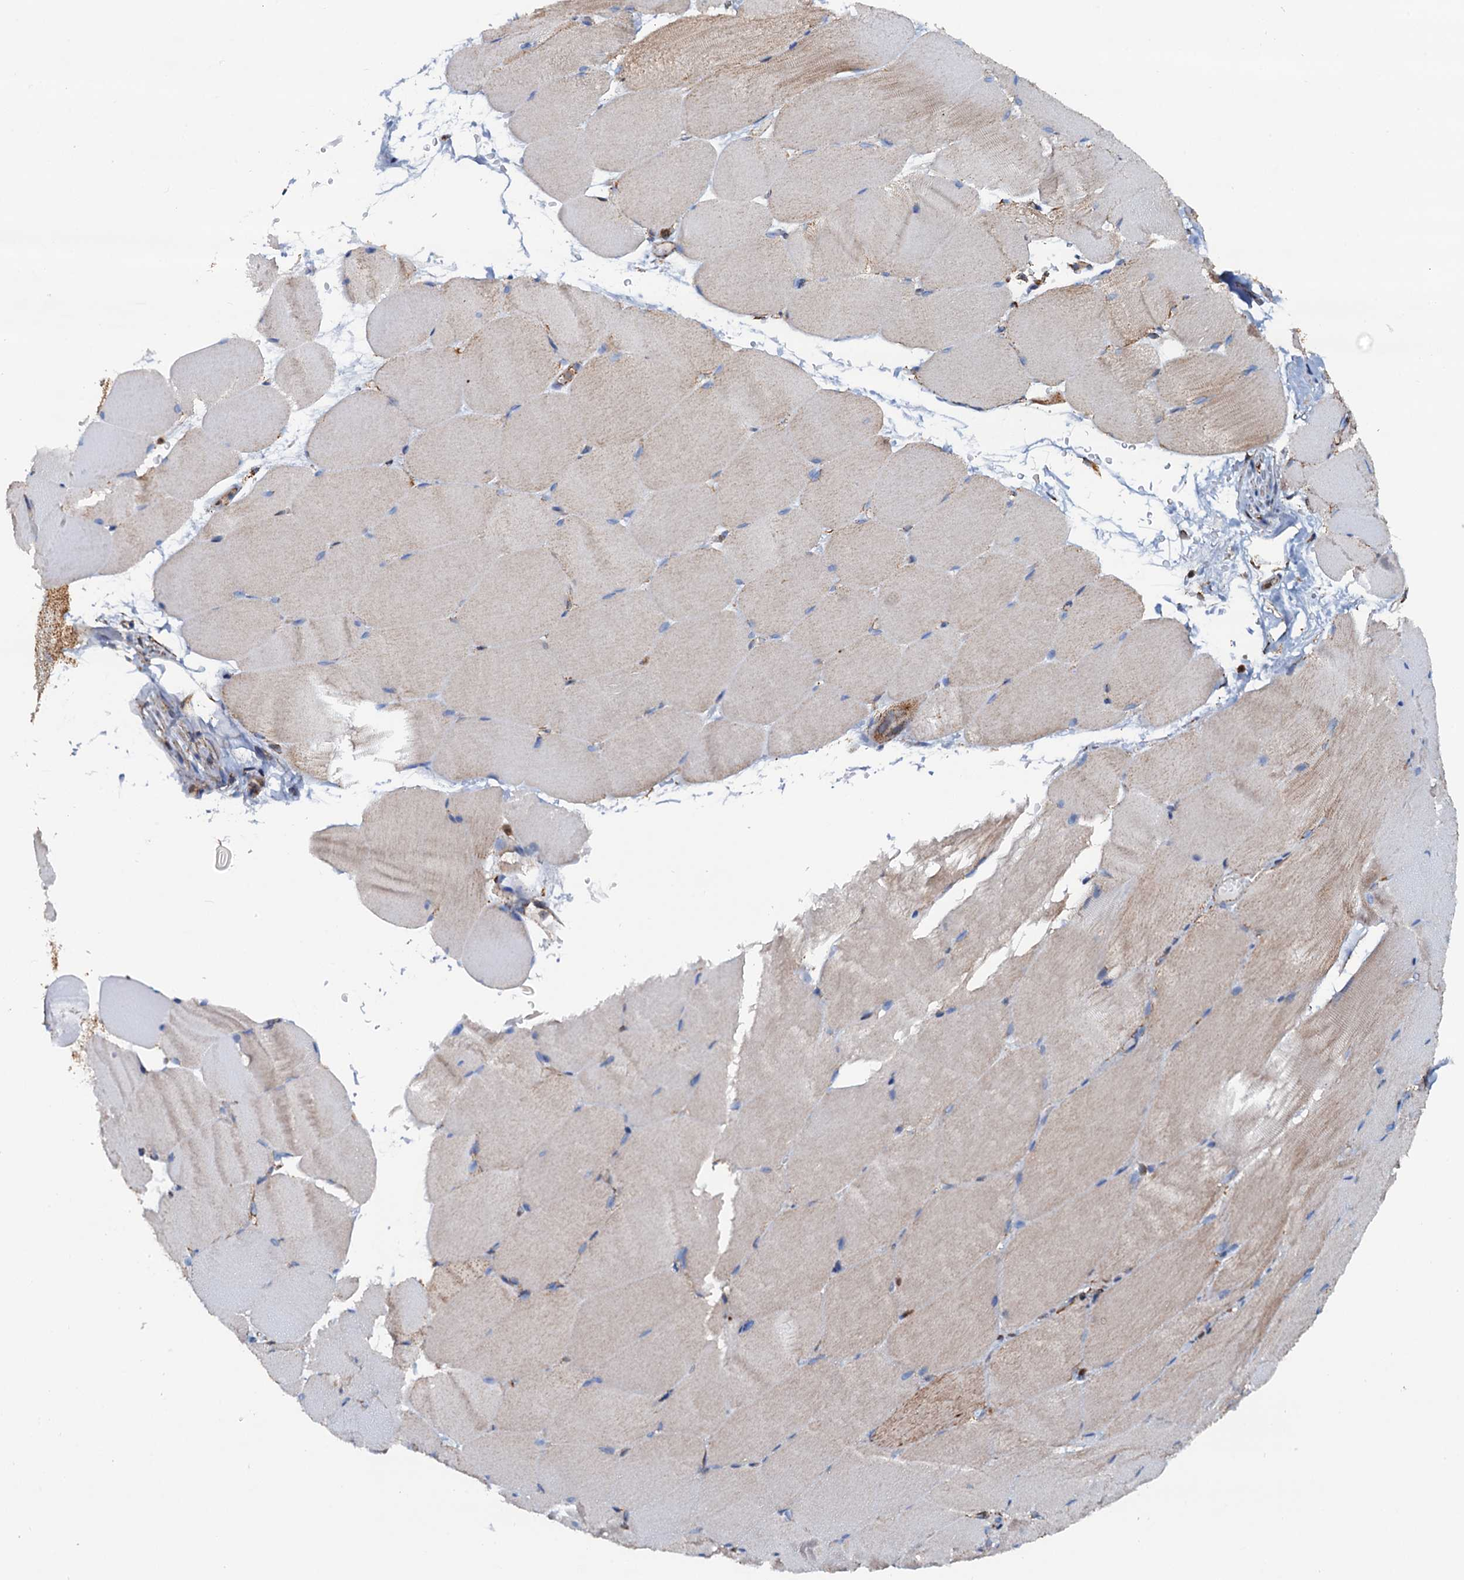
{"staining": {"intensity": "weak", "quantity": "<25%", "location": "cytoplasmic/membranous"}, "tissue": "skeletal muscle", "cell_type": "Myocytes", "image_type": "normal", "snomed": [{"axis": "morphology", "description": "Normal tissue, NOS"}, {"axis": "topography", "description": "Skeletal muscle"}, {"axis": "topography", "description": "Parathyroid gland"}], "caption": "Immunohistochemistry (IHC) photomicrograph of unremarkable skeletal muscle: skeletal muscle stained with DAB reveals no significant protein expression in myocytes.", "gene": "AAGAB", "patient": {"sex": "female", "age": 37}}